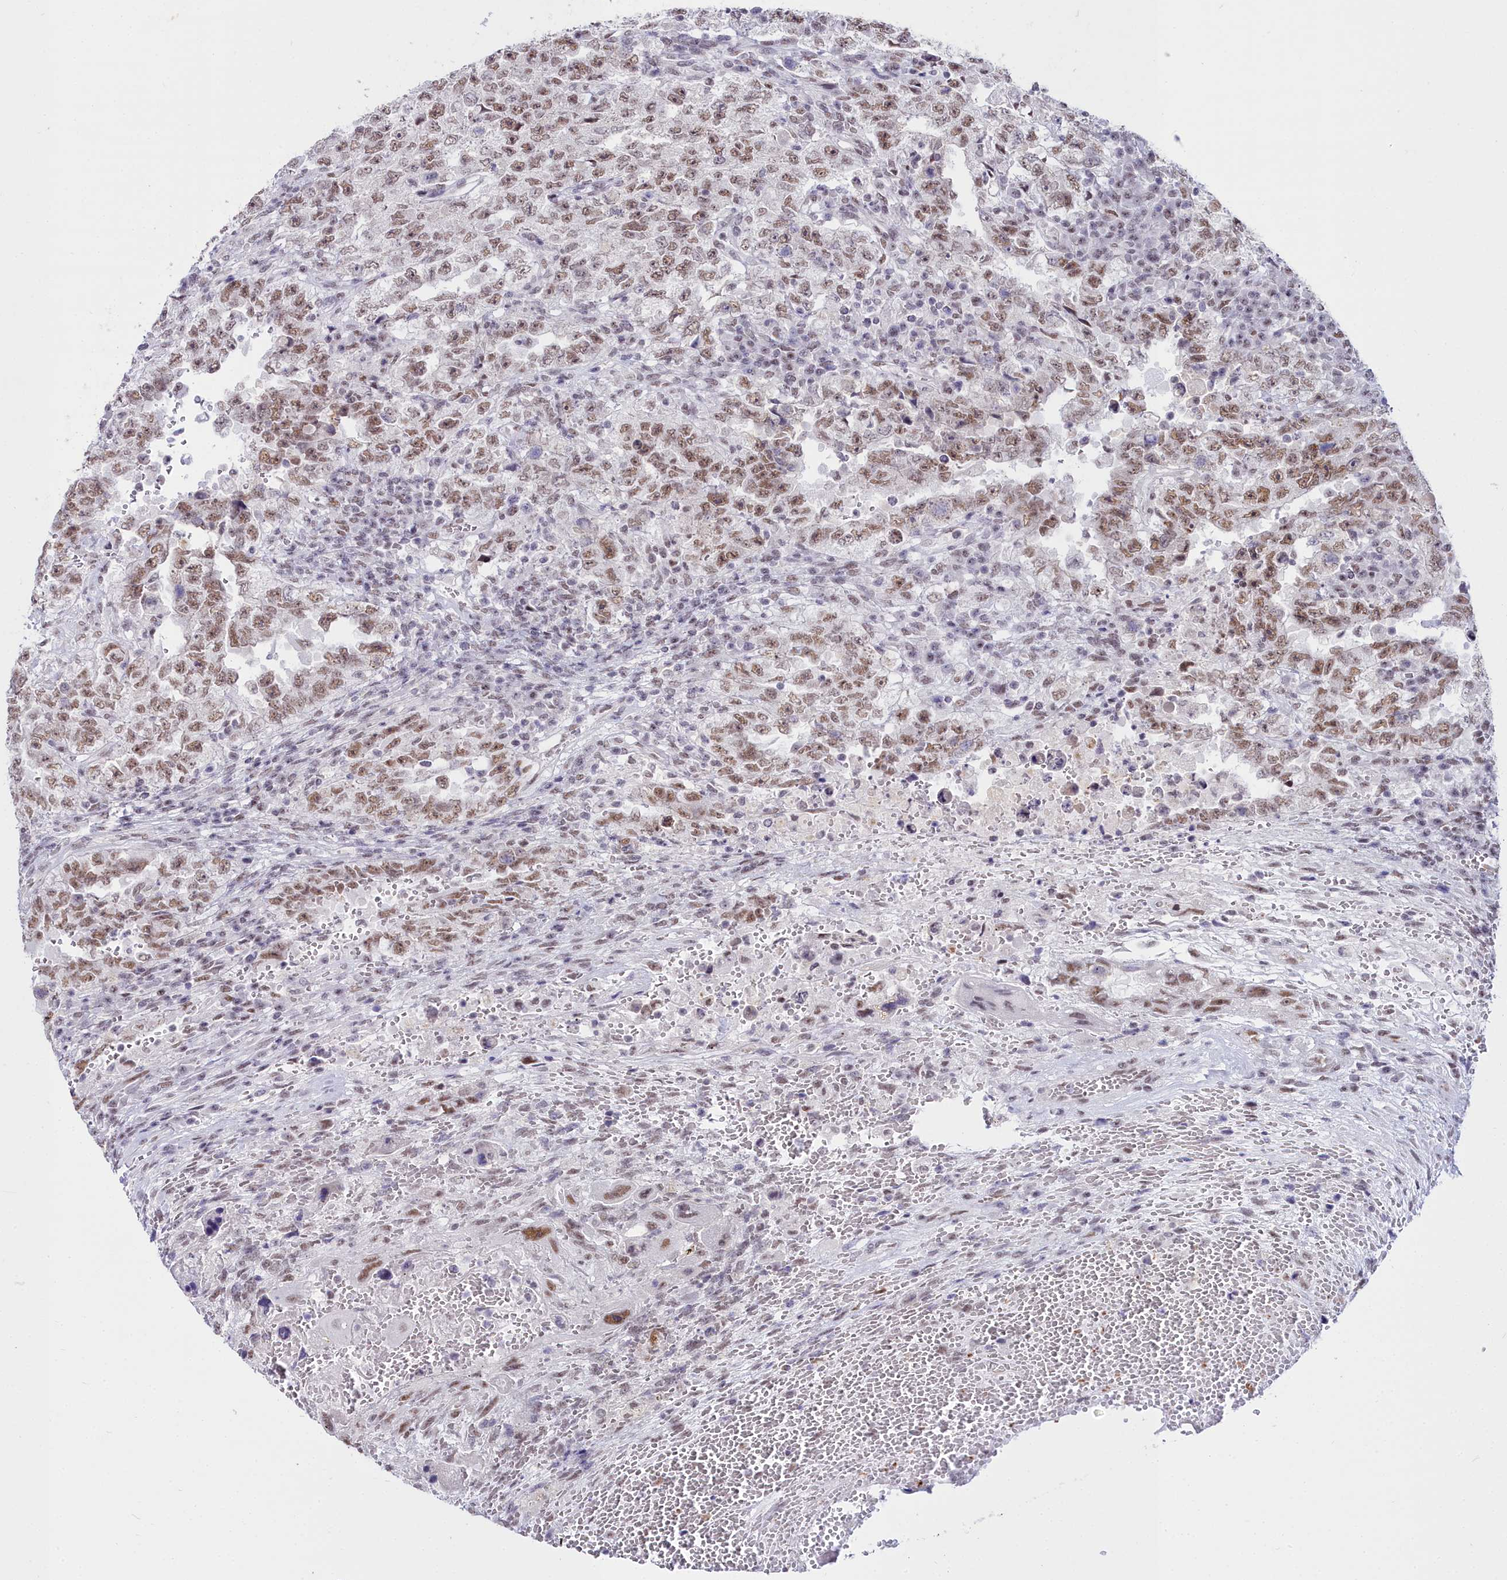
{"staining": {"intensity": "moderate", "quantity": ">75%", "location": "nuclear"}, "tissue": "testis cancer", "cell_type": "Tumor cells", "image_type": "cancer", "snomed": [{"axis": "morphology", "description": "Carcinoma, Embryonal, NOS"}, {"axis": "topography", "description": "Testis"}], "caption": "Brown immunohistochemical staining in human testis embryonal carcinoma demonstrates moderate nuclear positivity in approximately >75% of tumor cells.", "gene": "RBM12", "patient": {"sex": "male", "age": 26}}